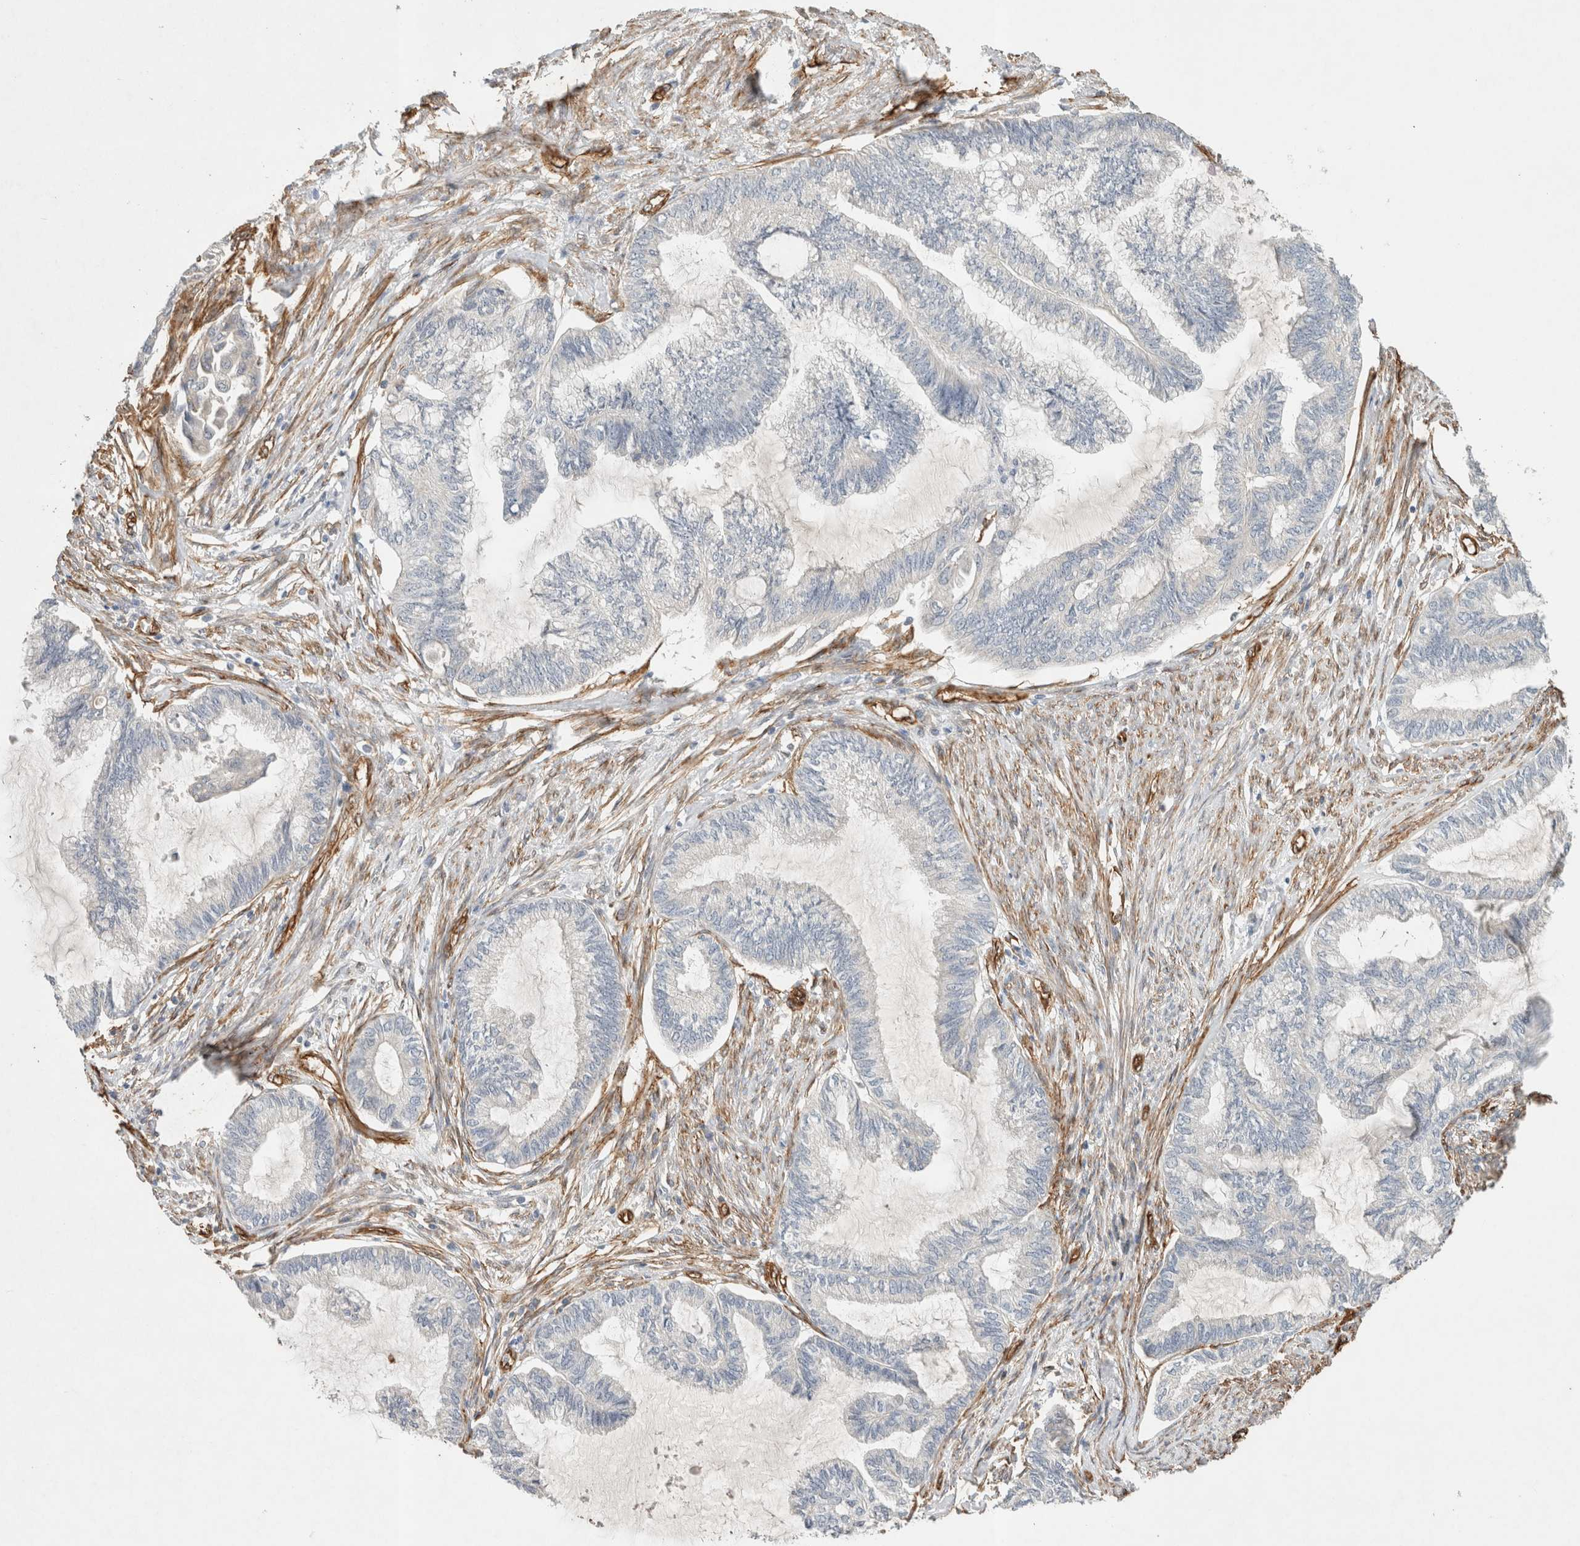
{"staining": {"intensity": "negative", "quantity": "none", "location": "none"}, "tissue": "endometrial cancer", "cell_type": "Tumor cells", "image_type": "cancer", "snomed": [{"axis": "morphology", "description": "Adenocarcinoma, NOS"}, {"axis": "topography", "description": "Endometrium"}], "caption": "Tumor cells are negative for protein expression in human endometrial adenocarcinoma. The staining is performed using DAB (3,3'-diaminobenzidine) brown chromogen with nuclei counter-stained in using hematoxylin.", "gene": "JMJD4", "patient": {"sex": "female", "age": 86}}